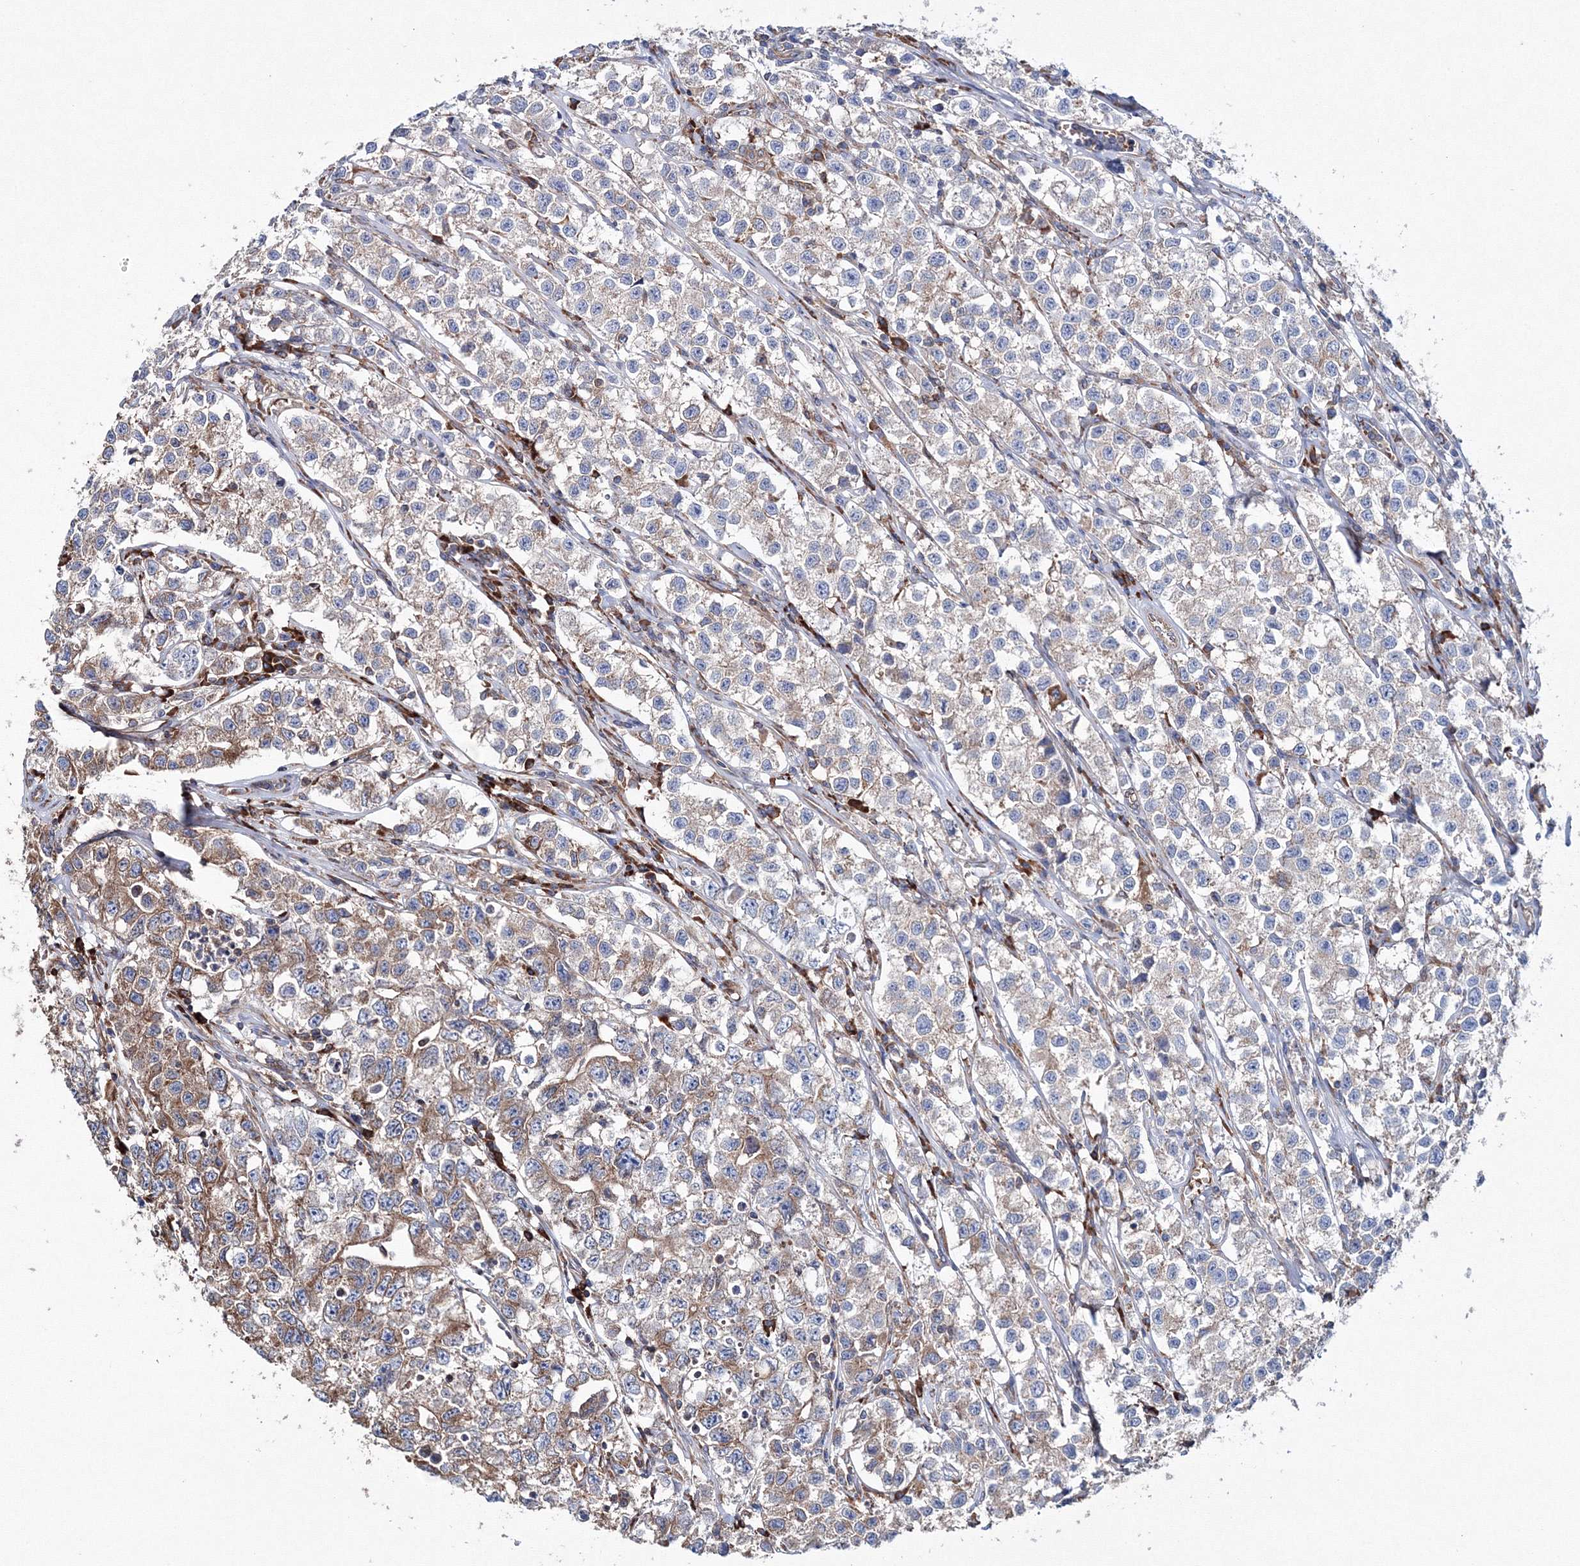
{"staining": {"intensity": "moderate", "quantity": "25%-75%", "location": "cytoplasmic/membranous"}, "tissue": "testis cancer", "cell_type": "Tumor cells", "image_type": "cancer", "snomed": [{"axis": "morphology", "description": "Seminoma, NOS"}, {"axis": "morphology", "description": "Carcinoma, Embryonal, NOS"}, {"axis": "topography", "description": "Testis"}], "caption": "Immunohistochemistry photomicrograph of testis seminoma stained for a protein (brown), which demonstrates medium levels of moderate cytoplasmic/membranous staining in approximately 25%-75% of tumor cells.", "gene": "VPS8", "patient": {"sex": "male", "age": 43}}